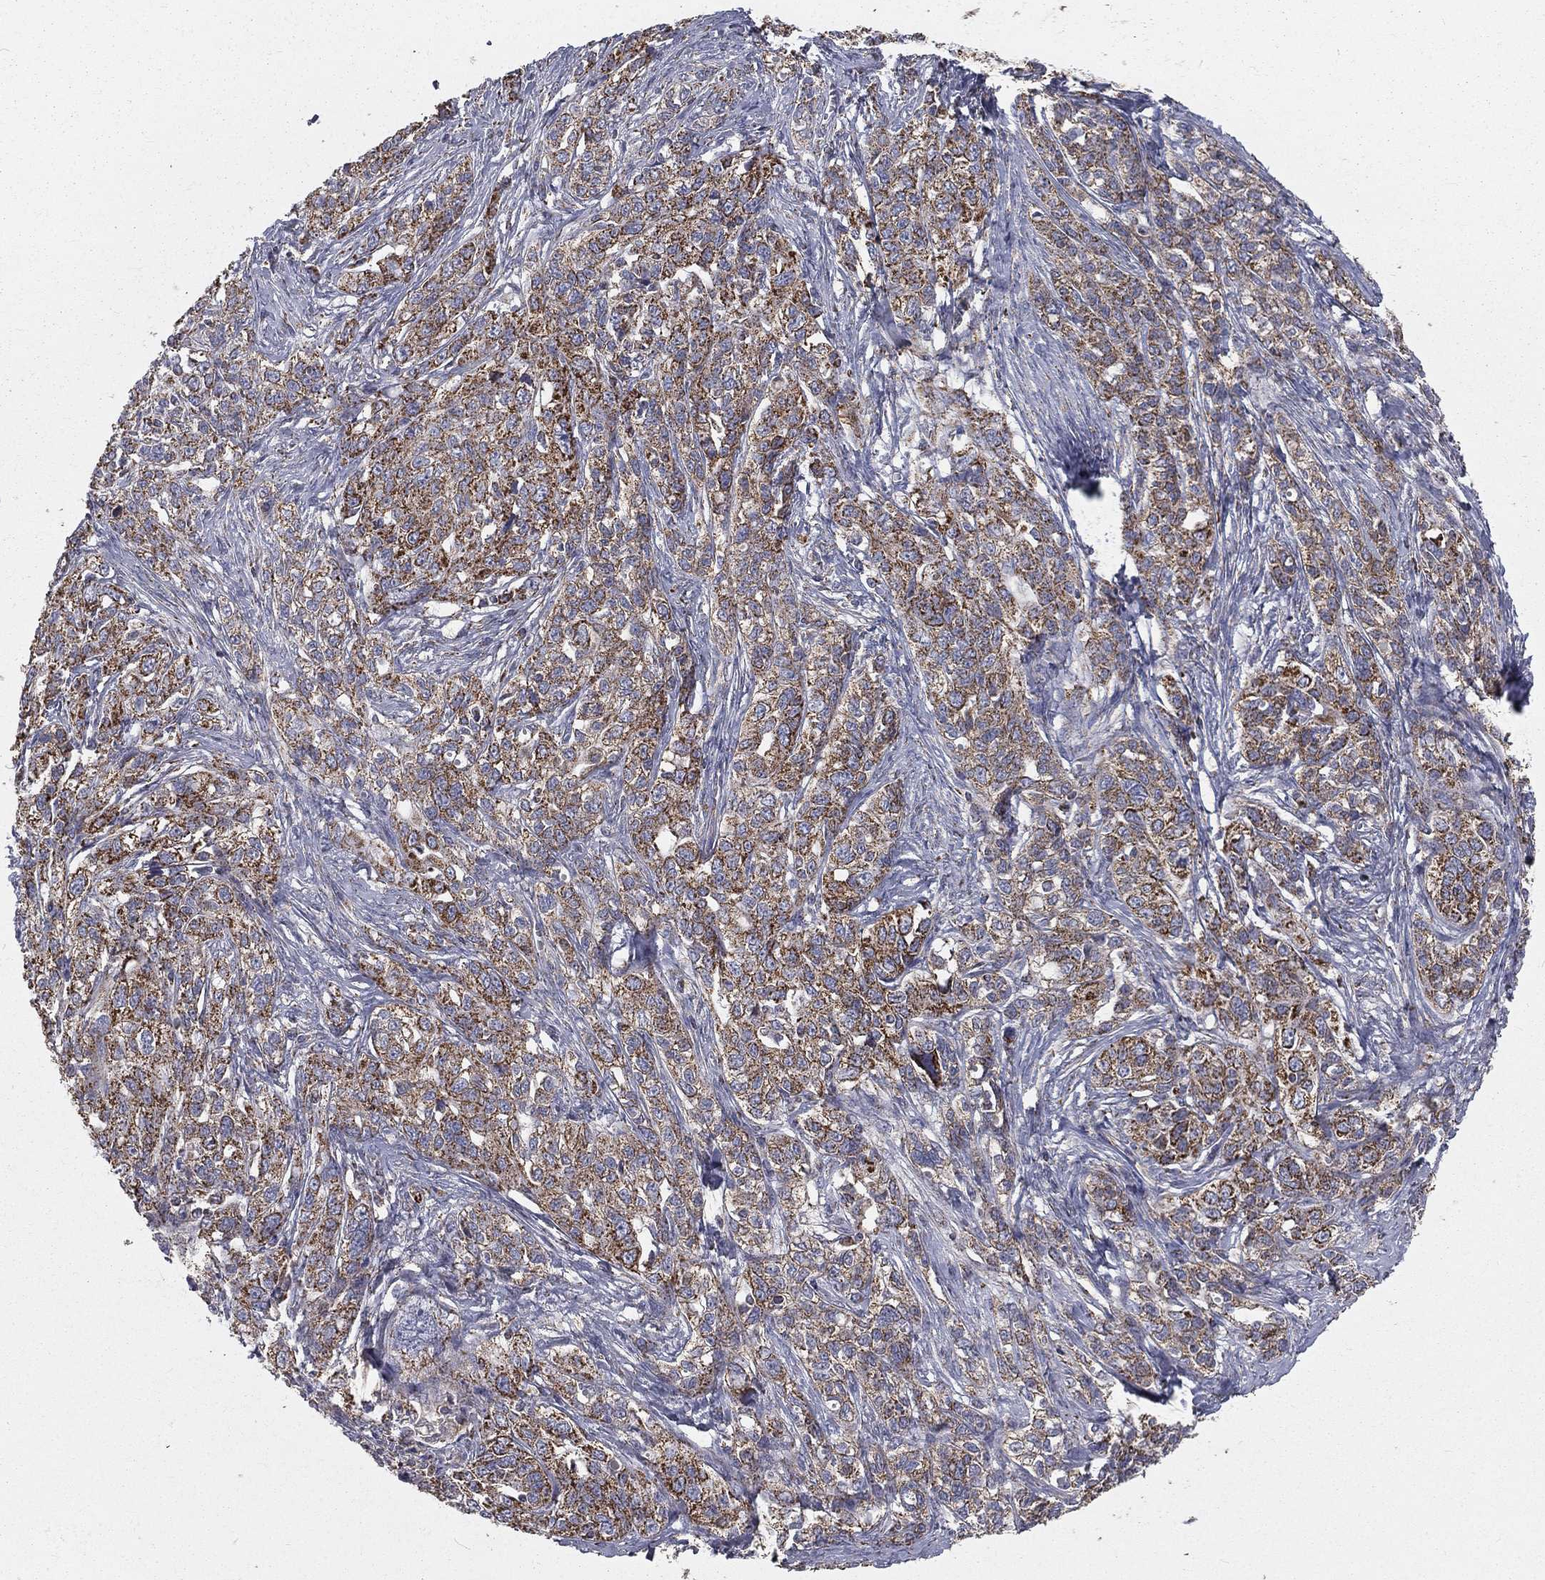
{"staining": {"intensity": "strong", "quantity": ">75%", "location": "cytoplasmic/membranous"}, "tissue": "ovarian cancer", "cell_type": "Tumor cells", "image_type": "cancer", "snomed": [{"axis": "morphology", "description": "Cystadenocarcinoma, serous, NOS"}, {"axis": "topography", "description": "Ovary"}], "caption": "An immunohistochemistry (IHC) histopathology image of tumor tissue is shown. Protein staining in brown shows strong cytoplasmic/membranous positivity in serous cystadenocarcinoma (ovarian) within tumor cells.", "gene": "HADH", "patient": {"sex": "female", "age": 71}}